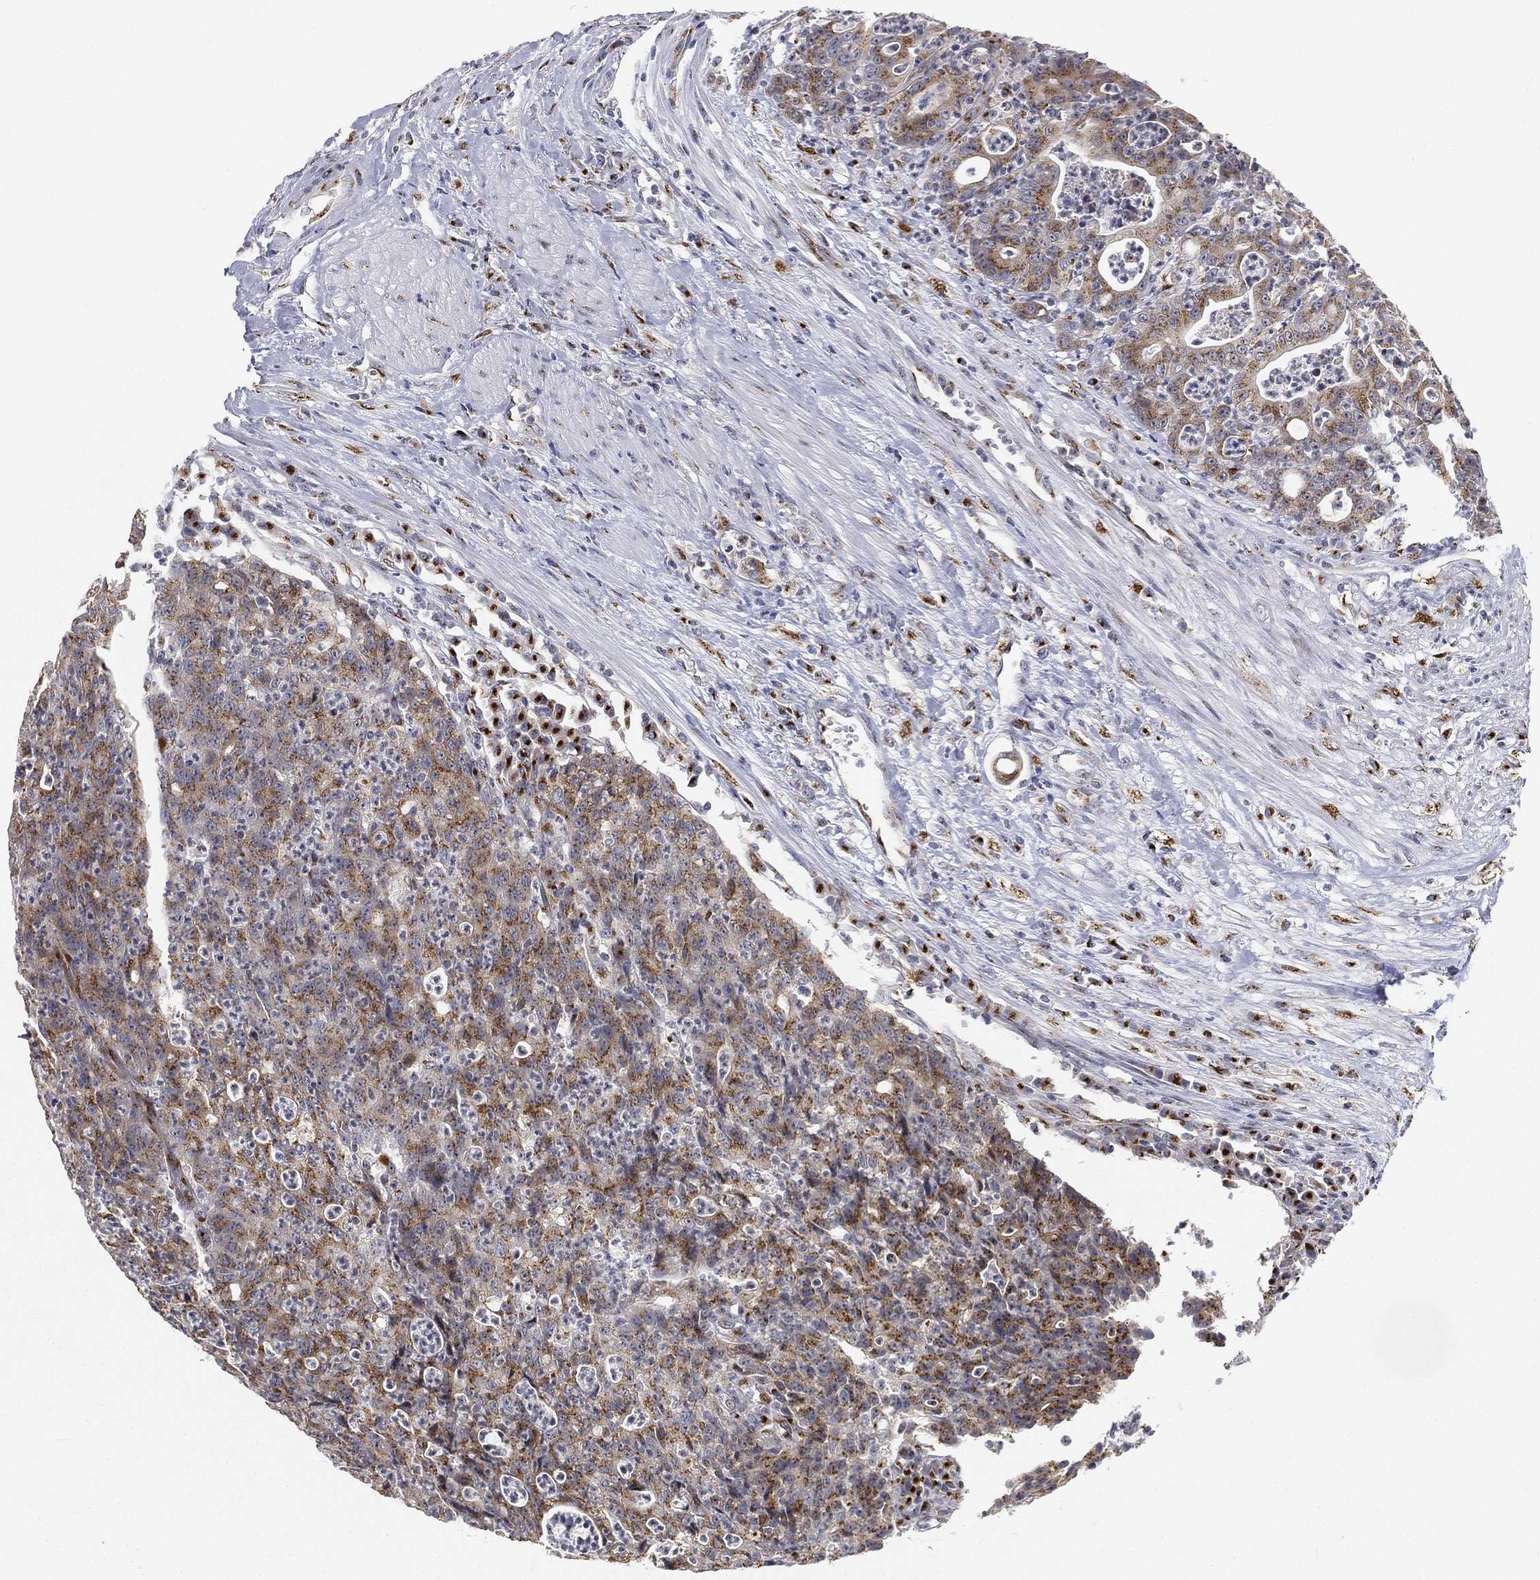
{"staining": {"intensity": "moderate", "quantity": "25%-75%", "location": "cytoplasmic/membranous"}, "tissue": "colorectal cancer", "cell_type": "Tumor cells", "image_type": "cancer", "snomed": [{"axis": "morphology", "description": "Adenocarcinoma, NOS"}, {"axis": "topography", "description": "Colon"}], "caption": "A medium amount of moderate cytoplasmic/membranous positivity is seen in approximately 25%-75% of tumor cells in colorectal cancer tissue. (brown staining indicates protein expression, while blue staining denotes nuclei).", "gene": "TICAM1", "patient": {"sex": "male", "age": 70}}